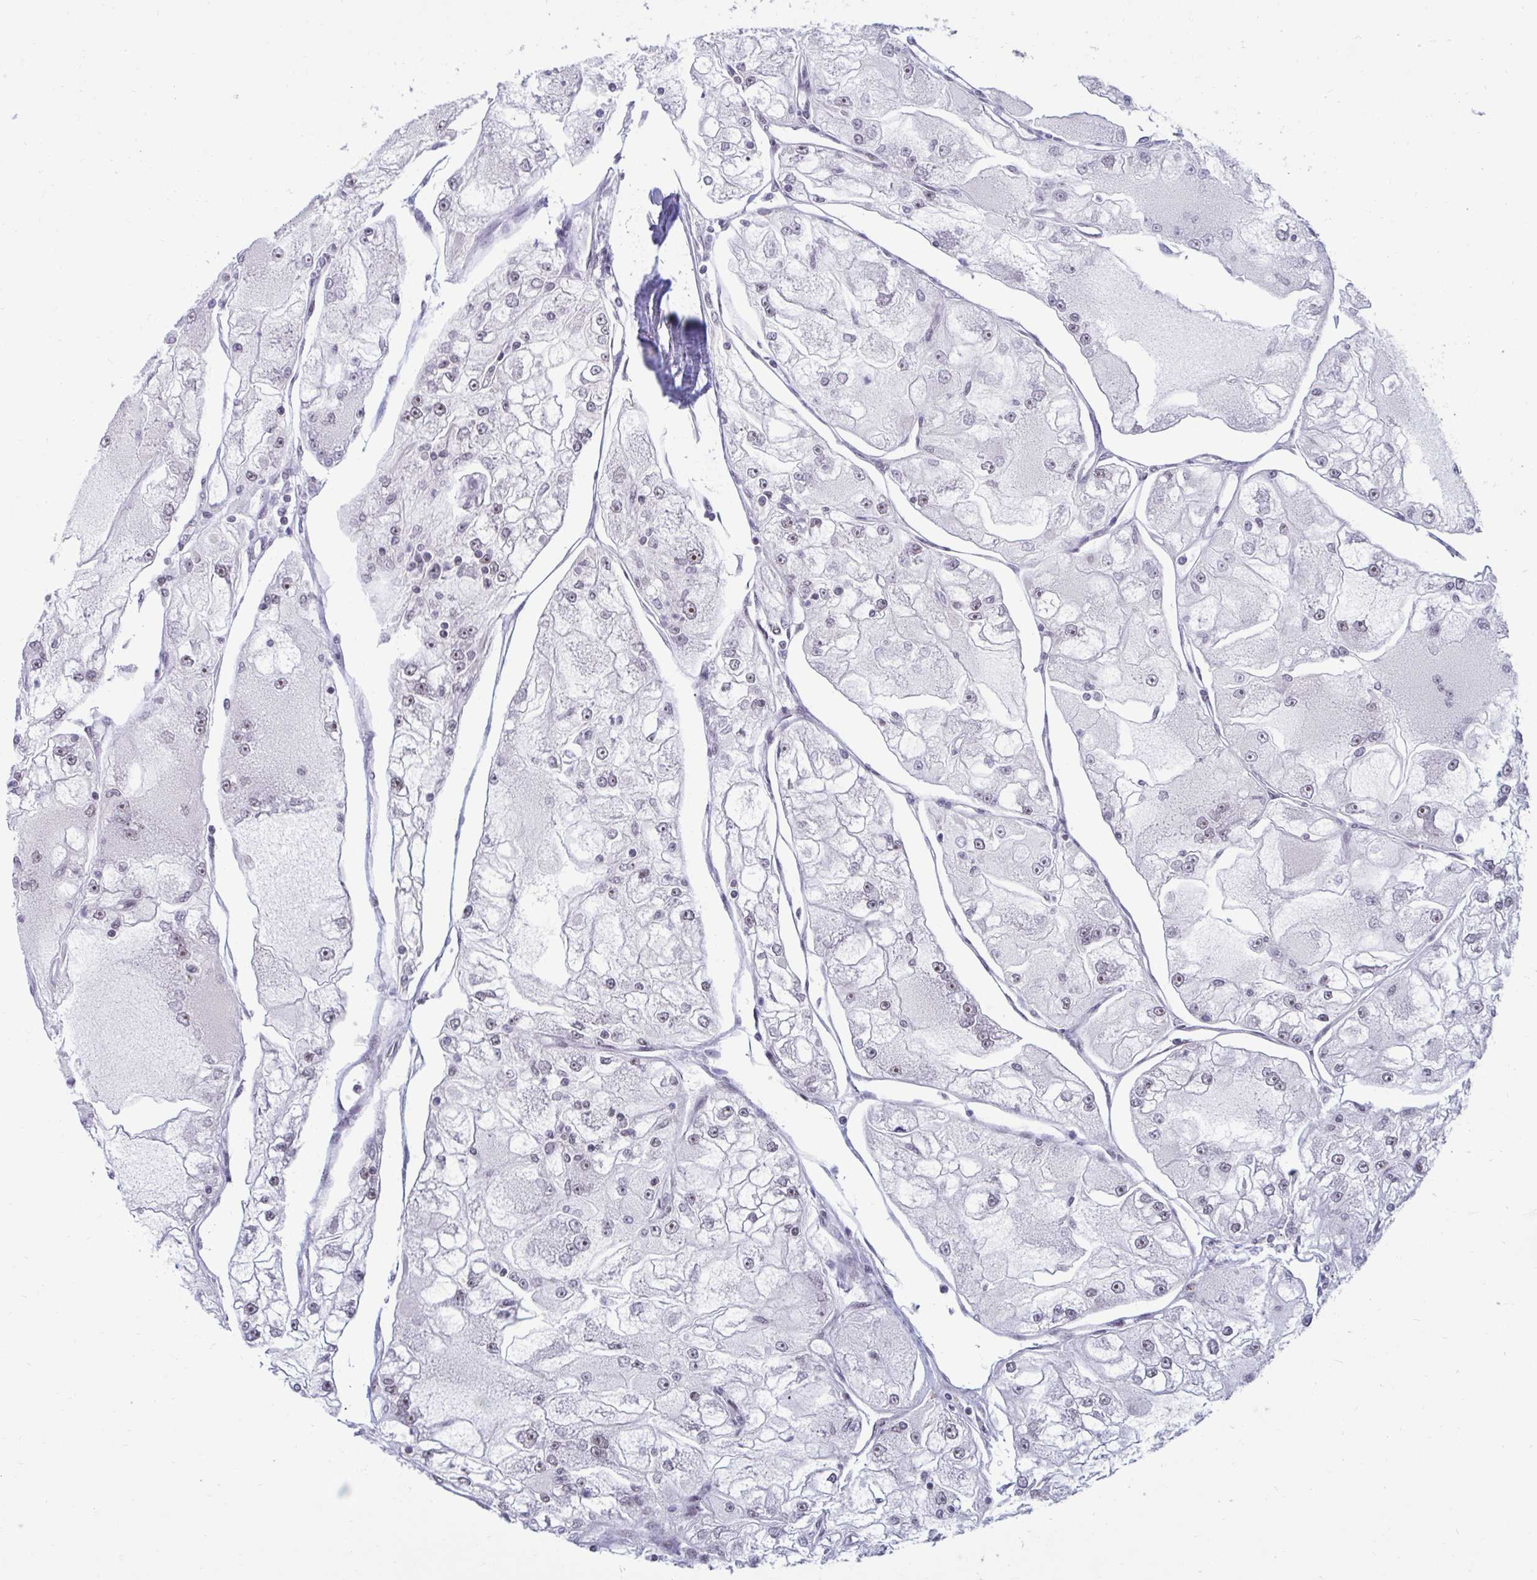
{"staining": {"intensity": "weak", "quantity": "<25%", "location": "nuclear"}, "tissue": "renal cancer", "cell_type": "Tumor cells", "image_type": "cancer", "snomed": [{"axis": "morphology", "description": "Adenocarcinoma, NOS"}, {"axis": "topography", "description": "Kidney"}], "caption": "This is an immunohistochemistry (IHC) micrograph of human renal adenocarcinoma. There is no staining in tumor cells.", "gene": "PHF10", "patient": {"sex": "female", "age": 72}}